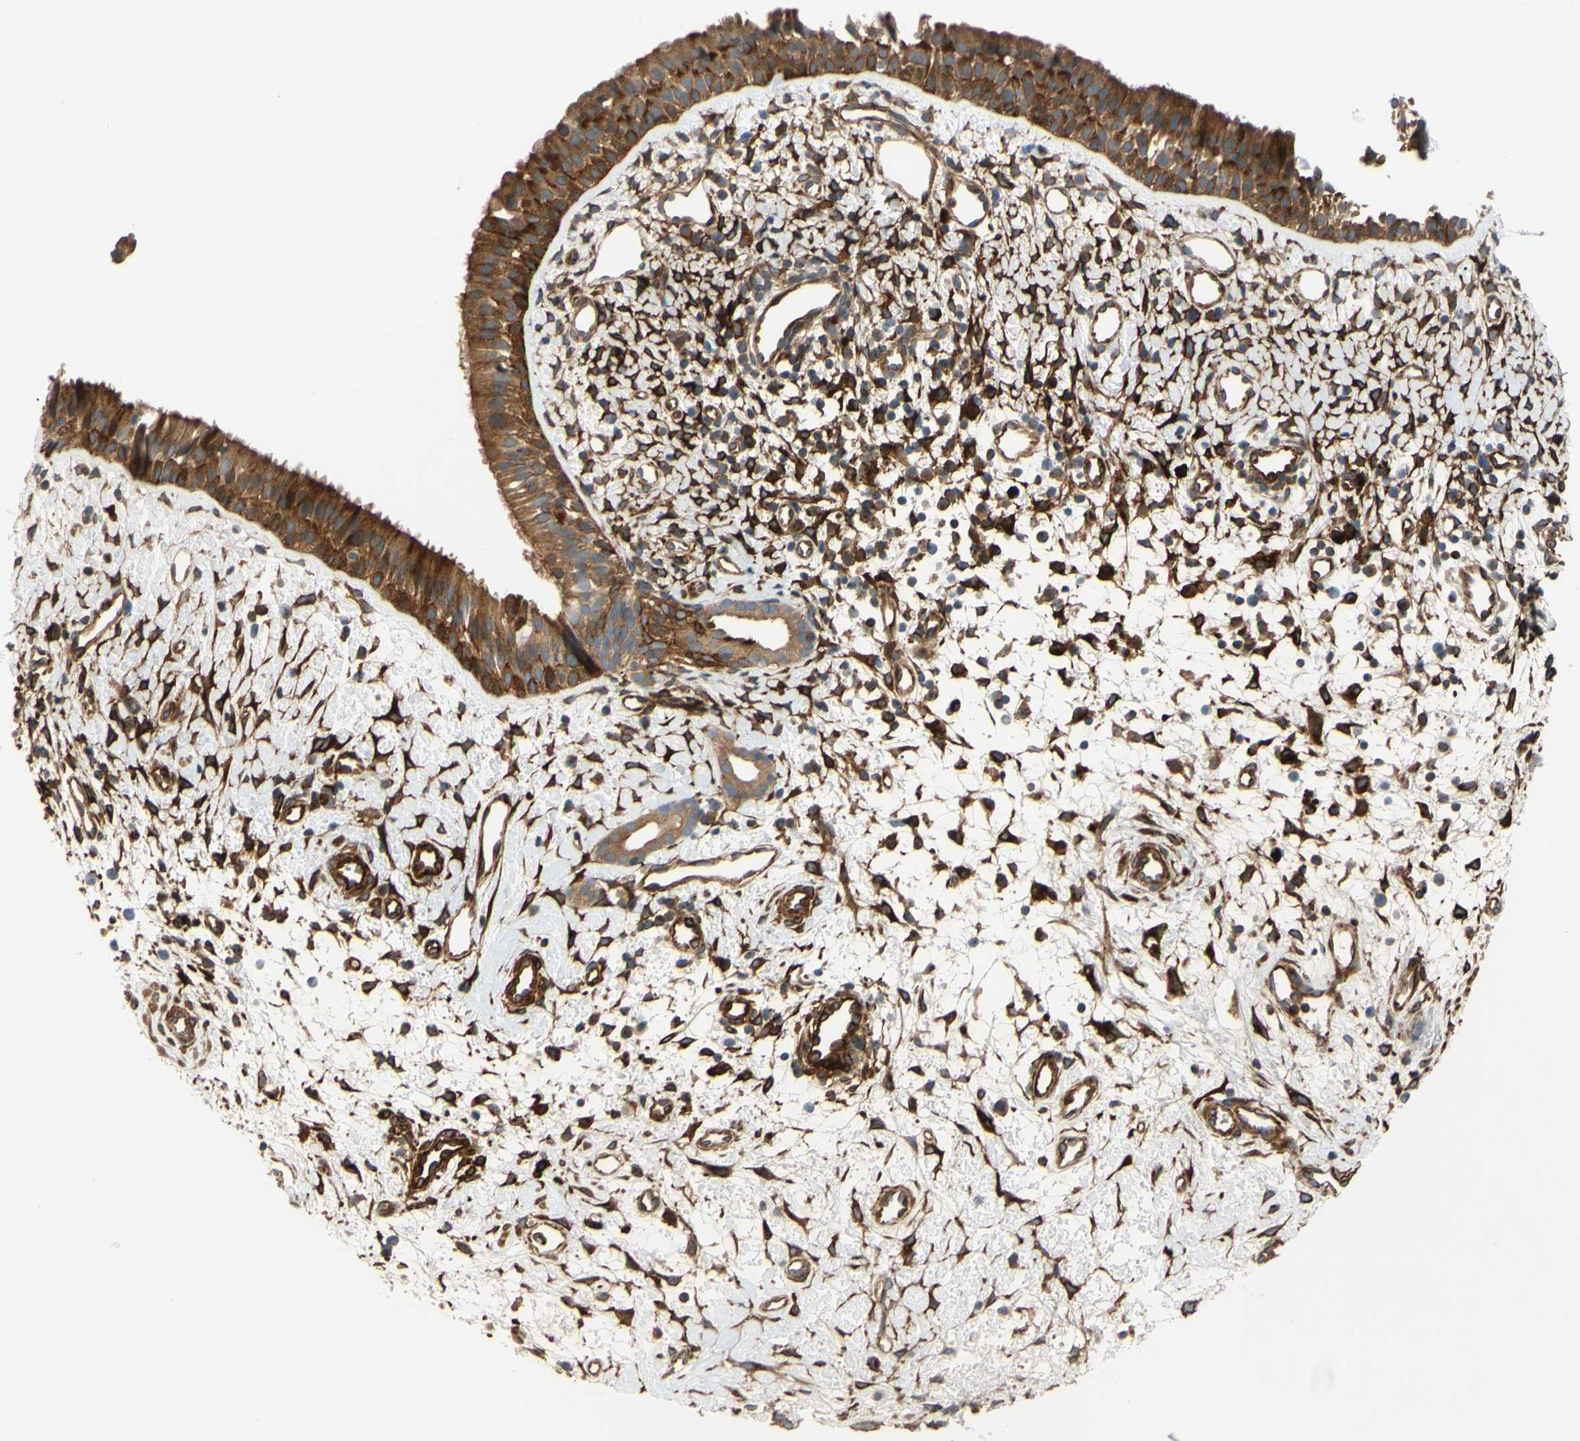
{"staining": {"intensity": "moderate", "quantity": ">75%", "location": "cytoplasmic/membranous"}, "tissue": "nasopharynx", "cell_type": "Respiratory epithelial cells", "image_type": "normal", "snomed": [{"axis": "morphology", "description": "Normal tissue, NOS"}, {"axis": "topography", "description": "Nasopharynx"}], "caption": "A histopathology image showing moderate cytoplasmic/membranous staining in approximately >75% of respiratory epithelial cells in unremarkable nasopharynx, as visualized by brown immunohistochemical staining.", "gene": "SPTLC1", "patient": {"sex": "male", "age": 22}}